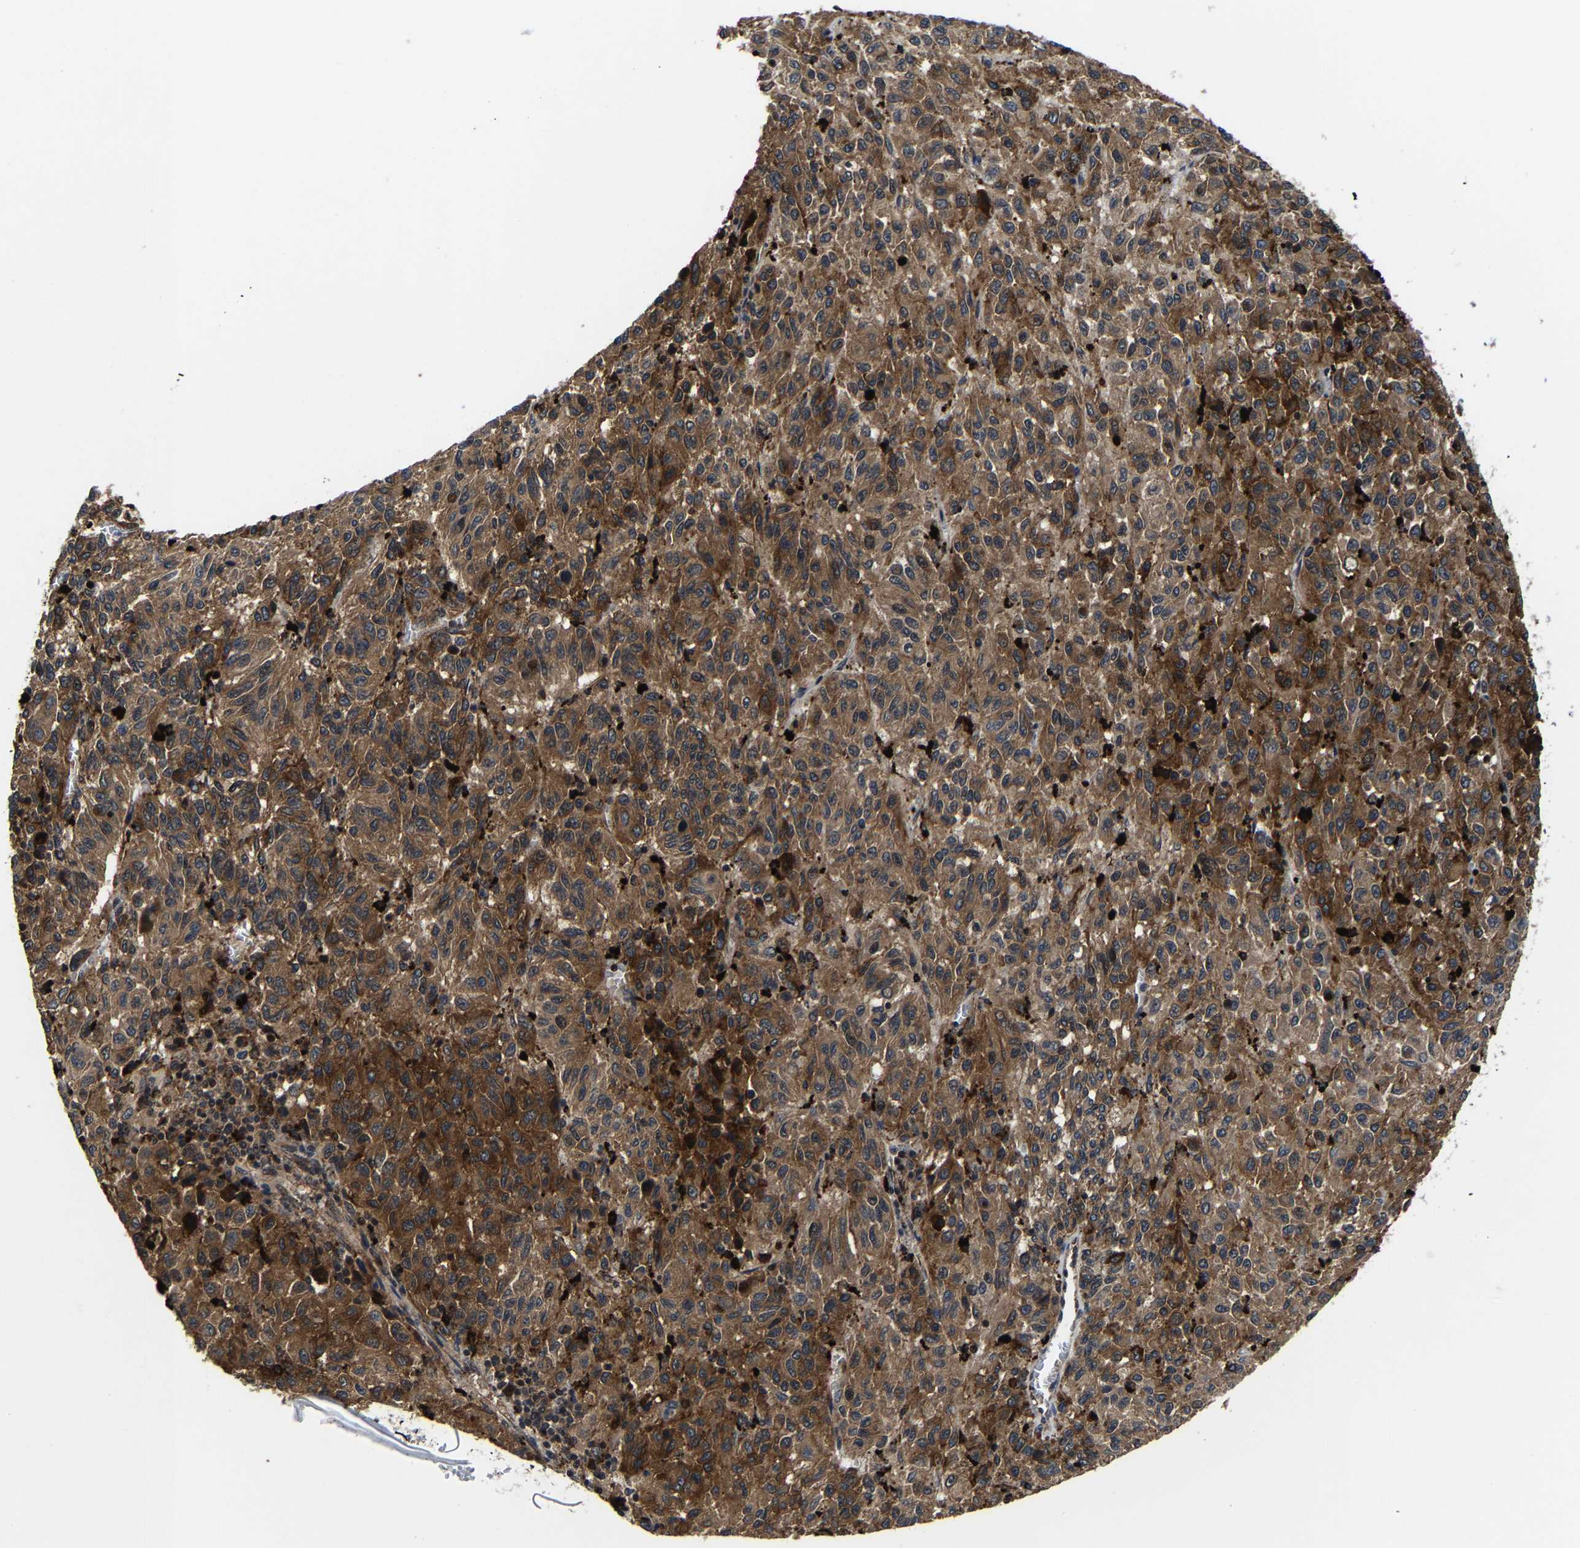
{"staining": {"intensity": "moderate", "quantity": ">75%", "location": "cytoplasmic/membranous"}, "tissue": "melanoma", "cell_type": "Tumor cells", "image_type": "cancer", "snomed": [{"axis": "morphology", "description": "Malignant melanoma, Metastatic site"}, {"axis": "topography", "description": "Lung"}], "caption": "Protein positivity by IHC demonstrates moderate cytoplasmic/membranous expression in about >75% of tumor cells in melanoma.", "gene": "ZCCHC7", "patient": {"sex": "male", "age": 64}}